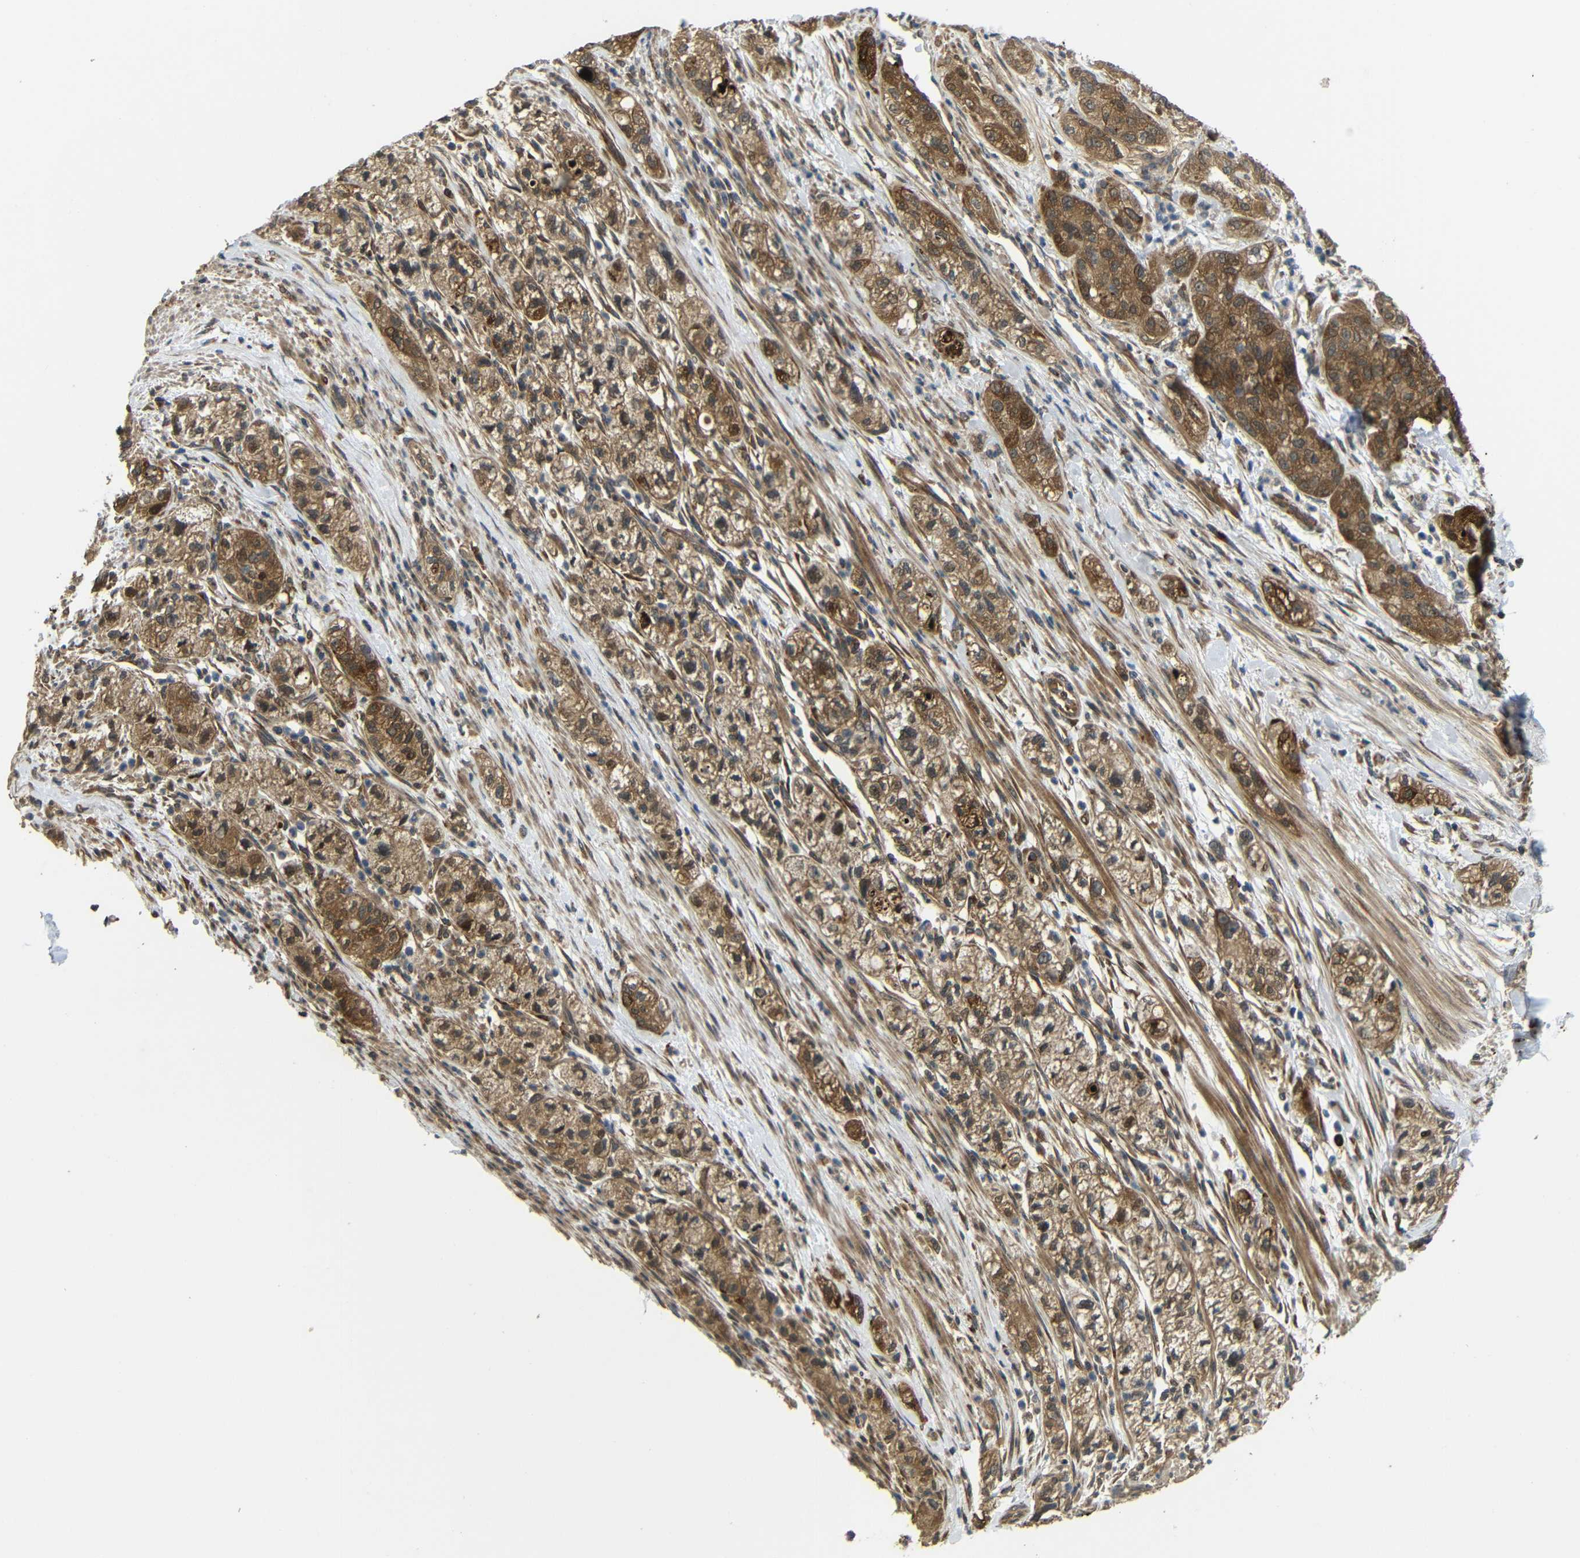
{"staining": {"intensity": "moderate", "quantity": ">75%", "location": "cytoplasmic/membranous"}, "tissue": "pancreatic cancer", "cell_type": "Tumor cells", "image_type": "cancer", "snomed": [{"axis": "morphology", "description": "Adenocarcinoma, NOS"}, {"axis": "topography", "description": "Pancreas"}], "caption": "Protein positivity by immunohistochemistry exhibits moderate cytoplasmic/membranous staining in approximately >75% of tumor cells in pancreatic cancer.", "gene": "EPHB2", "patient": {"sex": "female", "age": 78}}